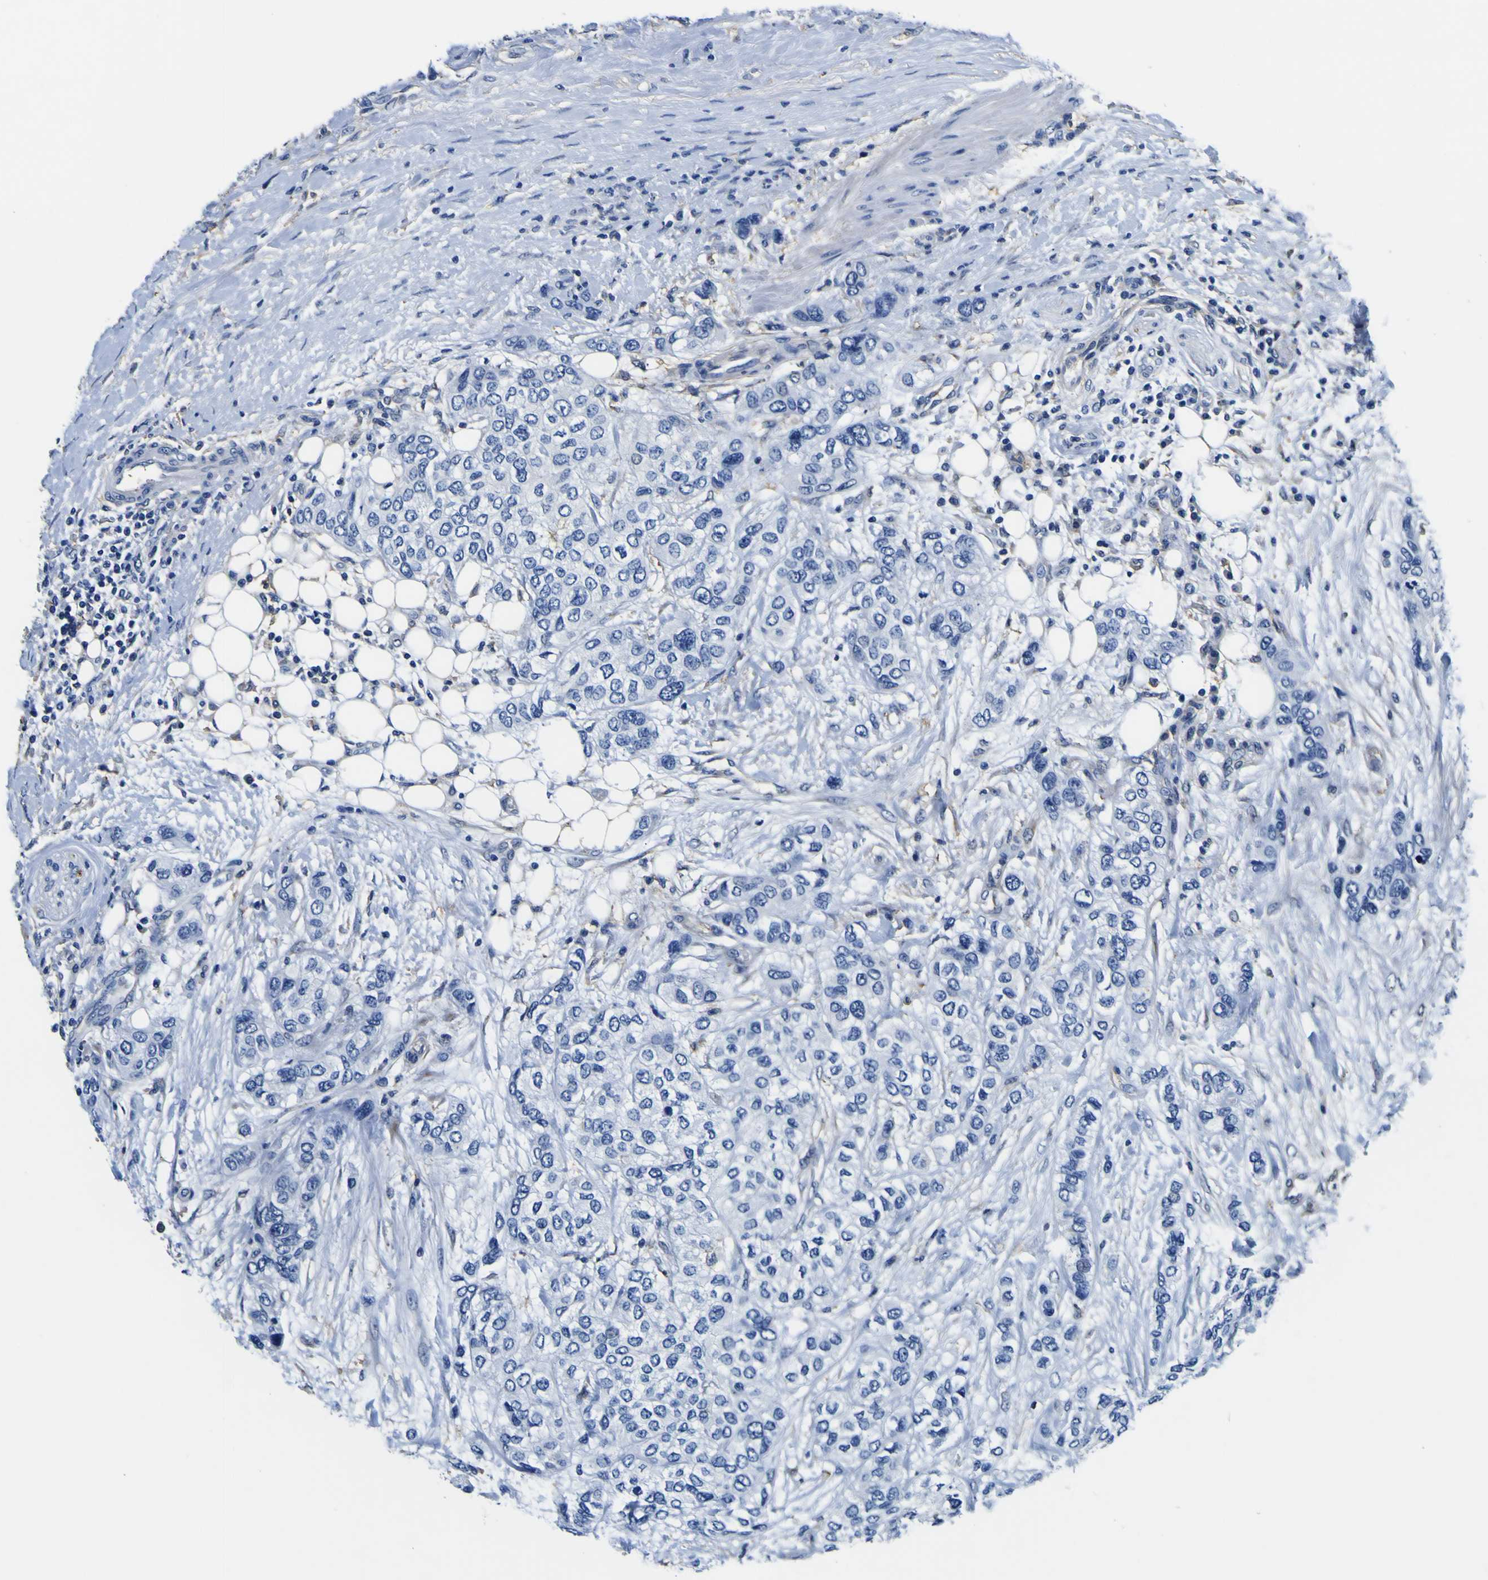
{"staining": {"intensity": "negative", "quantity": "none", "location": "none"}, "tissue": "urothelial cancer", "cell_type": "Tumor cells", "image_type": "cancer", "snomed": [{"axis": "morphology", "description": "Urothelial carcinoma, High grade"}, {"axis": "topography", "description": "Urinary bladder"}], "caption": "The immunohistochemistry (IHC) photomicrograph has no significant positivity in tumor cells of urothelial cancer tissue. (DAB immunohistochemistry visualized using brightfield microscopy, high magnification).", "gene": "PXDN", "patient": {"sex": "female", "age": 56}}